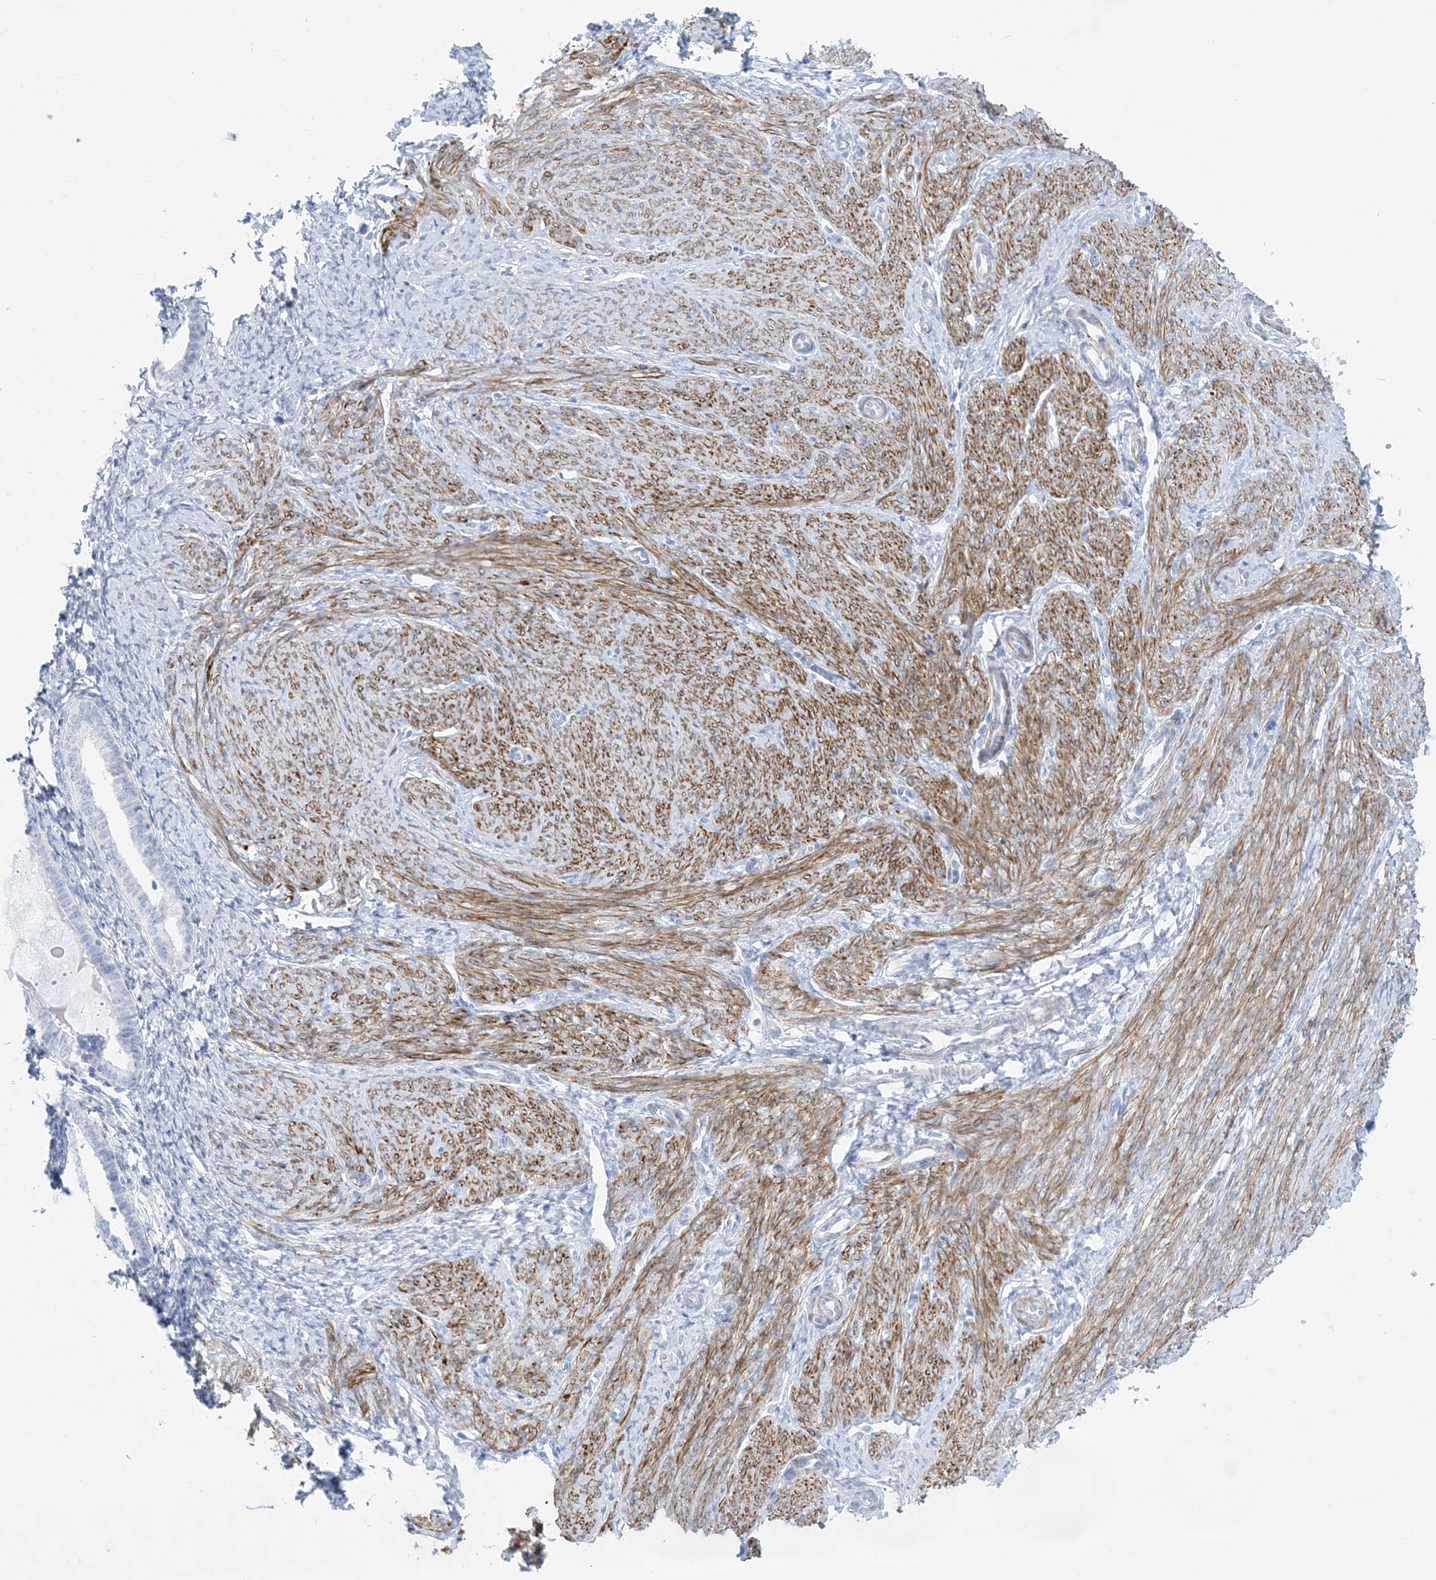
{"staining": {"intensity": "negative", "quantity": "none", "location": "none"}, "tissue": "endometrium", "cell_type": "Cells in endometrial stroma", "image_type": "normal", "snomed": [{"axis": "morphology", "description": "Normal tissue, NOS"}, {"axis": "topography", "description": "Endometrium"}], "caption": "Cells in endometrial stroma show no significant expression in unremarkable endometrium.", "gene": "MARS2", "patient": {"sex": "female", "age": 72}}